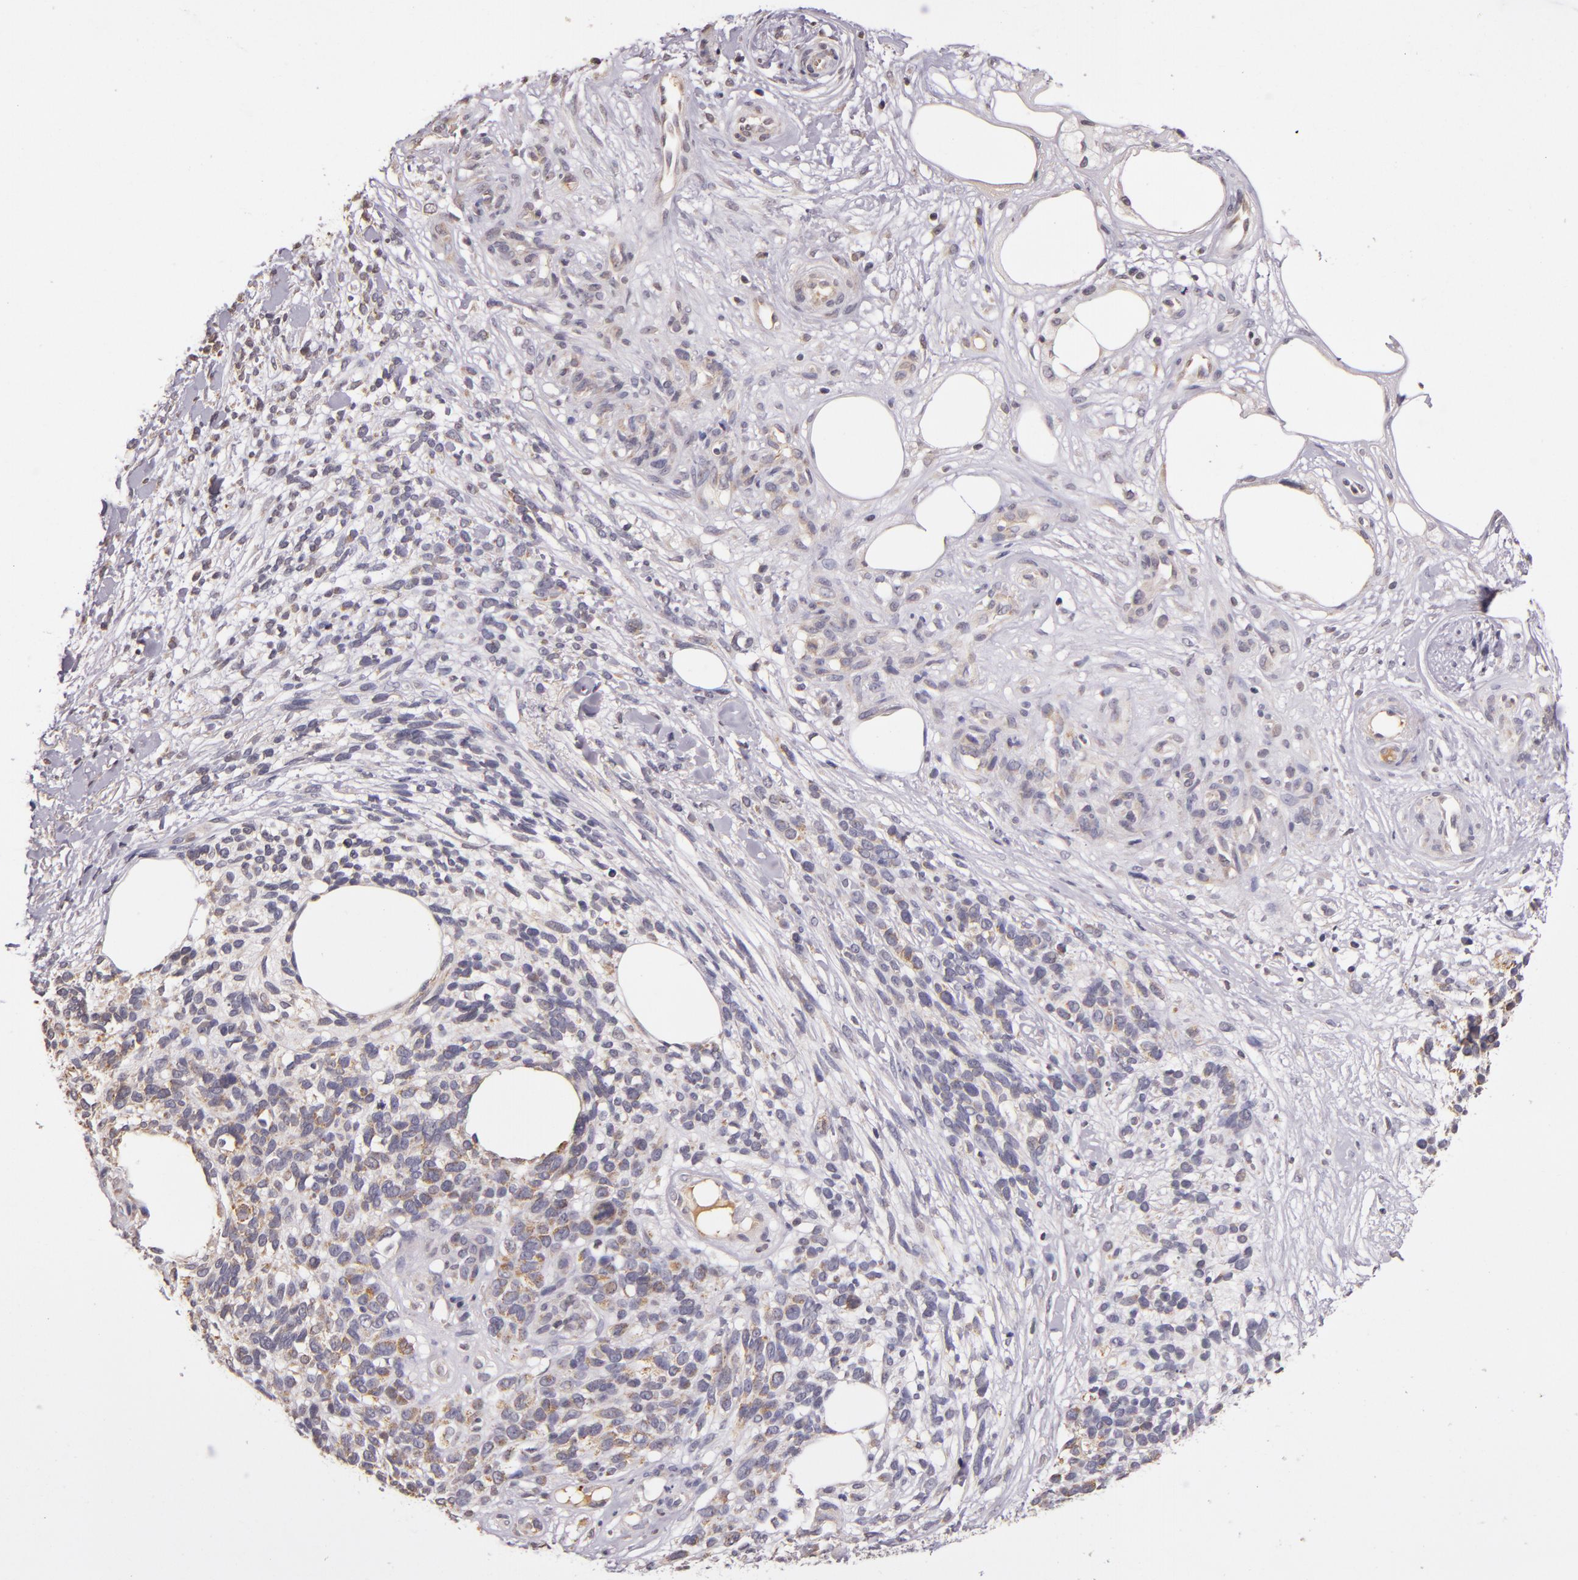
{"staining": {"intensity": "weak", "quantity": "<25%", "location": "cytoplasmic/membranous"}, "tissue": "melanoma", "cell_type": "Tumor cells", "image_type": "cancer", "snomed": [{"axis": "morphology", "description": "Malignant melanoma, NOS"}, {"axis": "topography", "description": "Skin"}], "caption": "Immunohistochemistry (IHC) photomicrograph of malignant melanoma stained for a protein (brown), which exhibits no positivity in tumor cells. (DAB immunohistochemistry, high magnification).", "gene": "ABL1", "patient": {"sex": "female", "age": 85}}